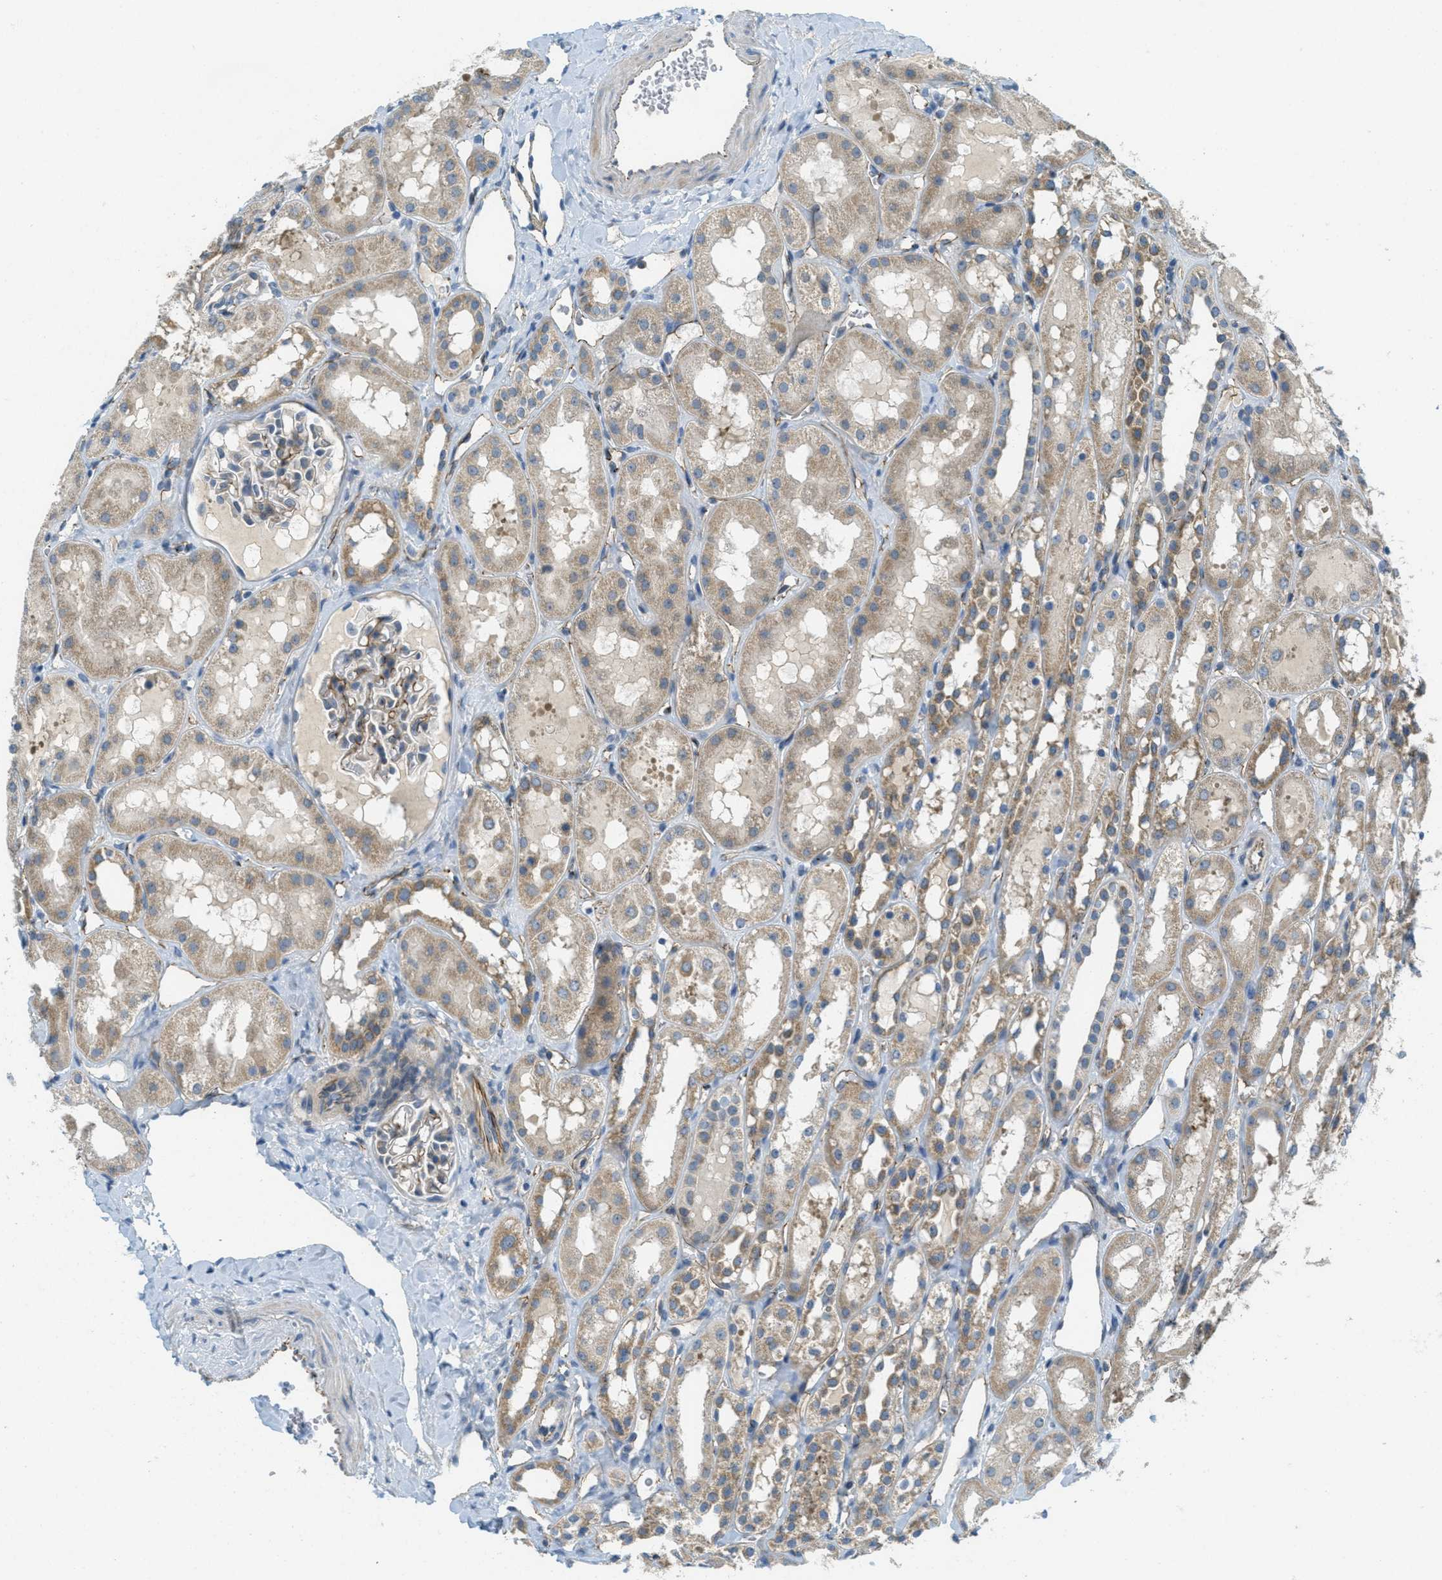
{"staining": {"intensity": "moderate", "quantity": "<25%", "location": "cytoplasmic/membranous"}, "tissue": "kidney", "cell_type": "Cells in glomeruli", "image_type": "normal", "snomed": [{"axis": "morphology", "description": "Normal tissue, NOS"}, {"axis": "topography", "description": "Kidney"}, {"axis": "topography", "description": "Urinary bladder"}], "caption": "This is an image of IHC staining of normal kidney, which shows moderate positivity in the cytoplasmic/membranous of cells in glomeruli.", "gene": "JCAD", "patient": {"sex": "male", "age": 16}}